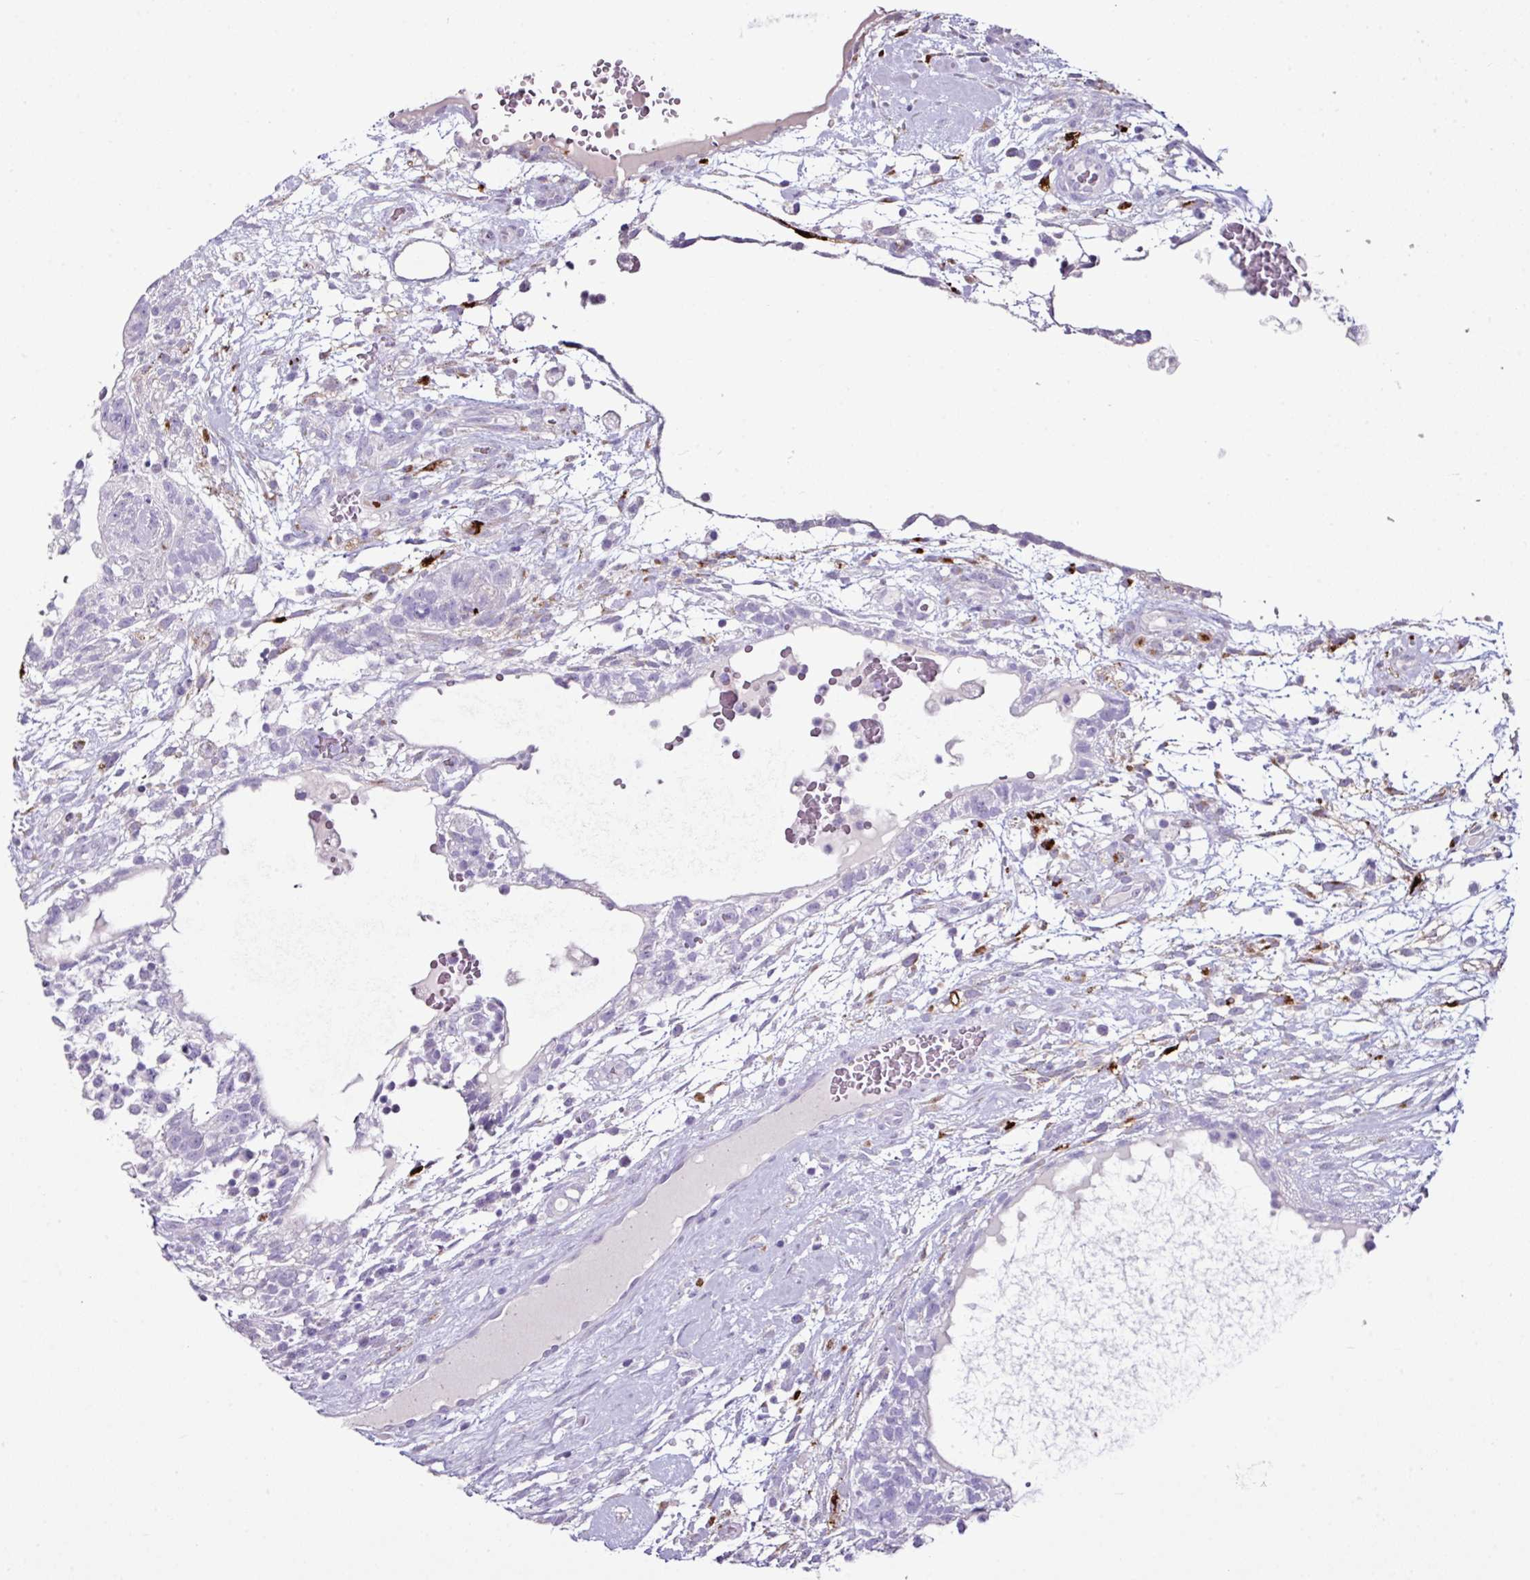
{"staining": {"intensity": "negative", "quantity": "none", "location": "none"}, "tissue": "testis cancer", "cell_type": "Tumor cells", "image_type": "cancer", "snomed": [{"axis": "morphology", "description": "Carcinoma, Embryonal, NOS"}, {"axis": "topography", "description": "Testis"}], "caption": "Immunohistochemistry of human testis embryonal carcinoma demonstrates no staining in tumor cells.", "gene": "GLP2R", "patient": {"sex": "male", "age": 32}}